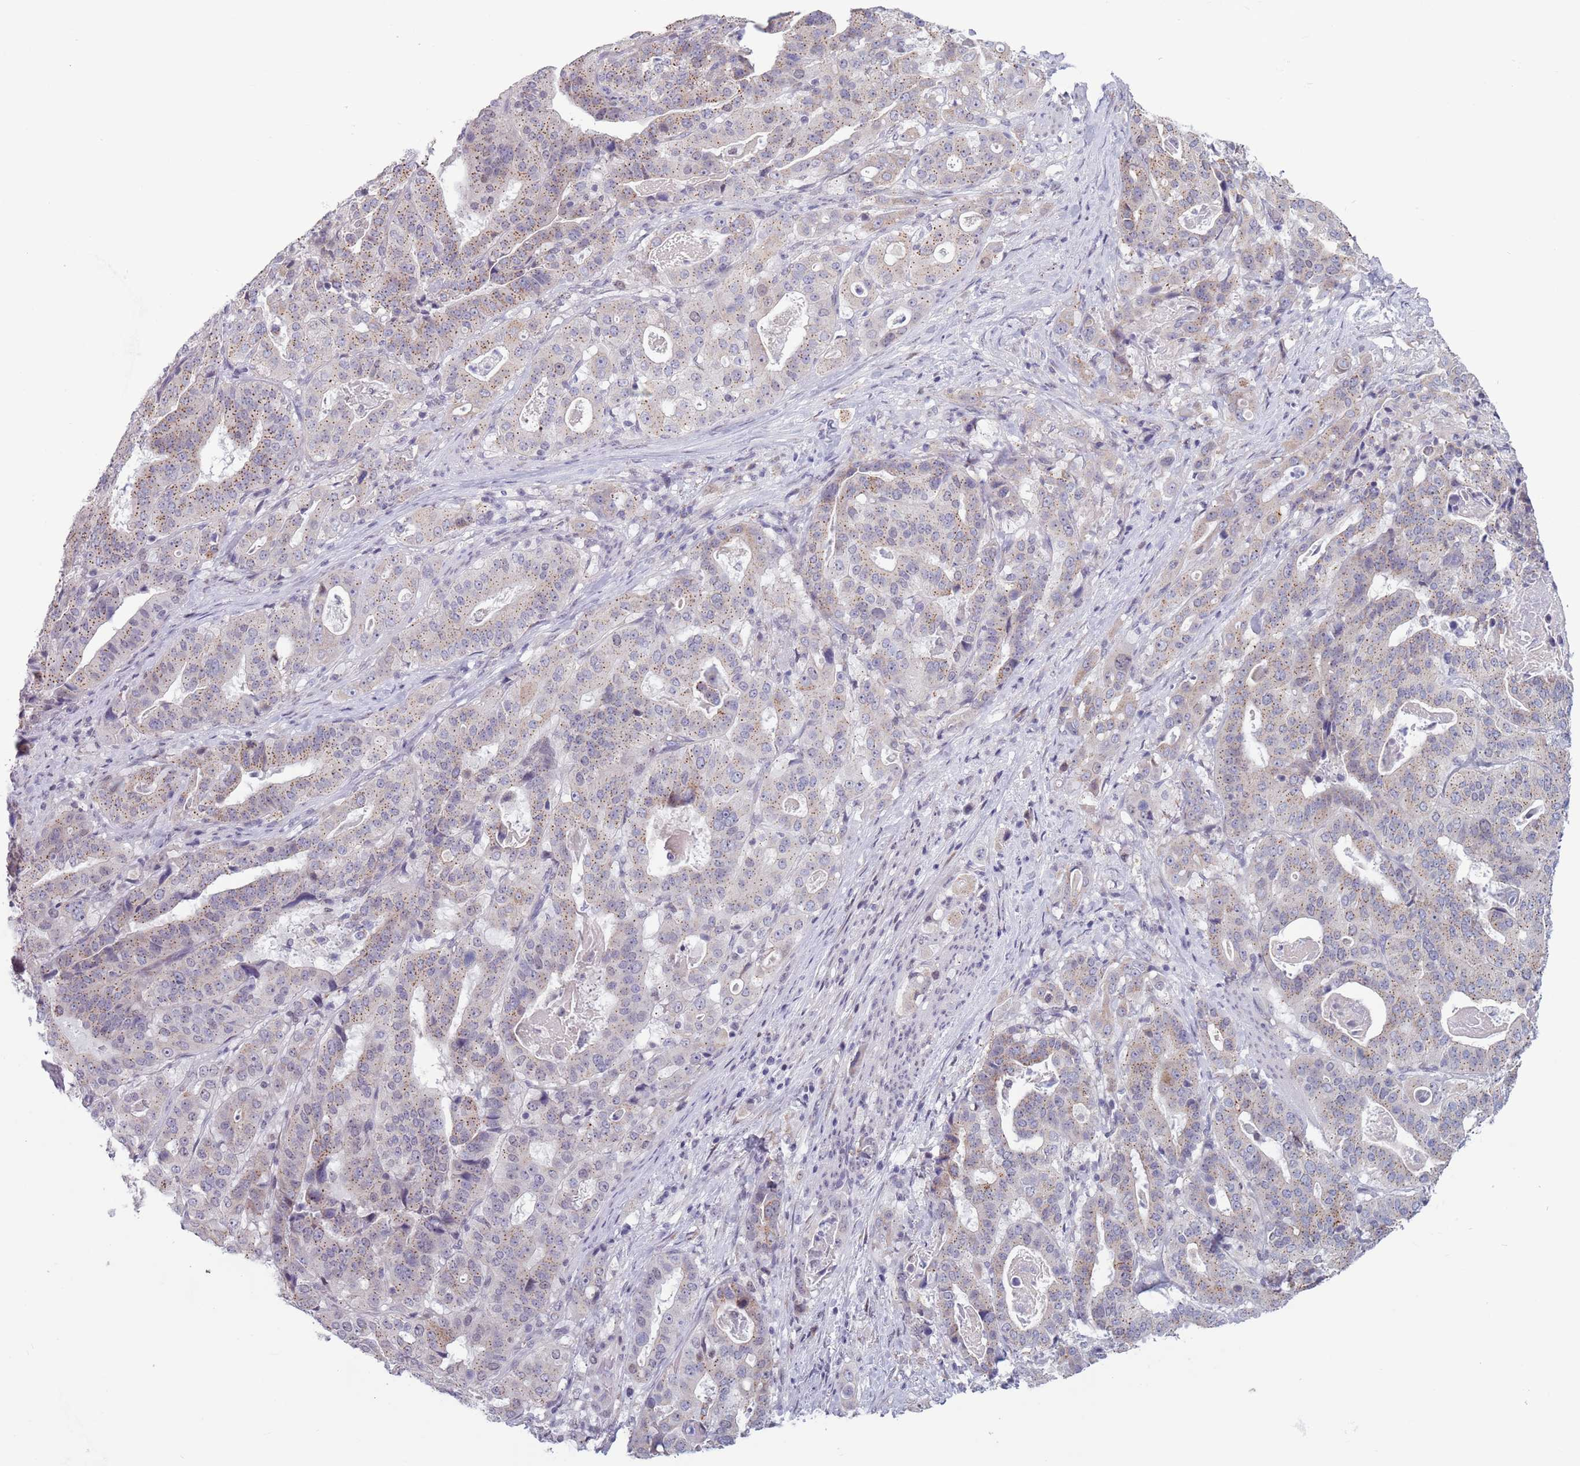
{"staining": {"intensity": "weak", "quantity": ">75%", "location": "cytoplasmic/membranous"}, "tissue": "stomach cancer", "cell_type": "Tumor cells", "image_type": "cancer", "snomed": [{"axis": "morphology", "description": "Adenocarcinoma, NOS"}, {"axis": "topography", "description": "Stomach"}], "caption": "Brown immunohistochemical staining in human stomach cancer (adenocarcinoma) shows weak cytoplasmic/membranous positivity in approximately >75% of tumor cells.", "gene": "ZKSCAN2", "patient": {"sex": "male", "age": 48}}